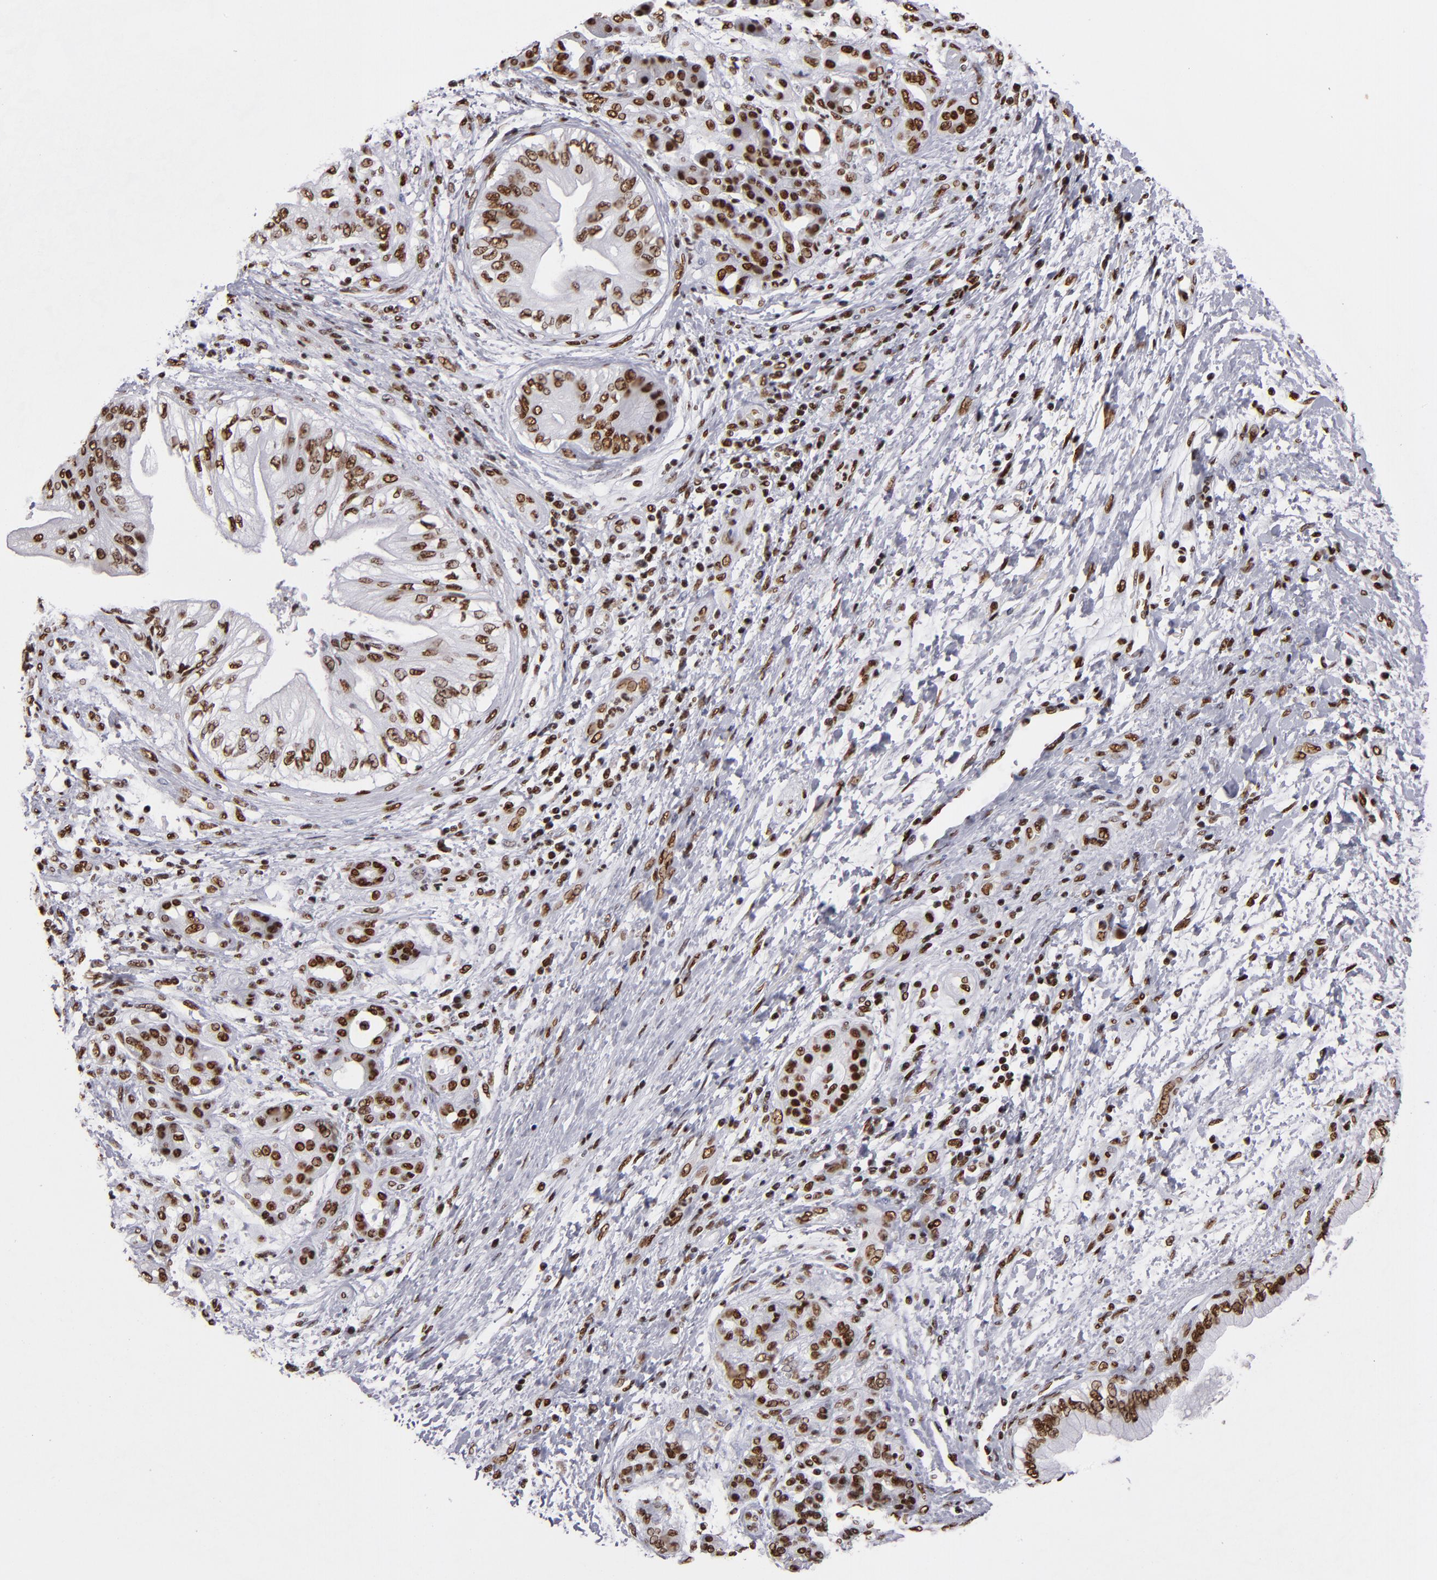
{"staining": {"intensity": "moderate", "quantity": ">75%", "location": "nuclear"}, "tissue": "pancreatic cancer", "cell_type": "Tumor cells", "image_type": "cancer", "snomed": [{"axis": "morphology", "description": "Adenocarcinoma, NOS"}, {"axis": "topography", "description": "Pancreas"}], "caption": "This is an image of immunohistochemistry (IHC) staining of pancreatic cancer, which shows moderate staining in the nuclear of tumor cells.", "gene": "MRE11", "patient": {"sex": "female", "age": 70}}